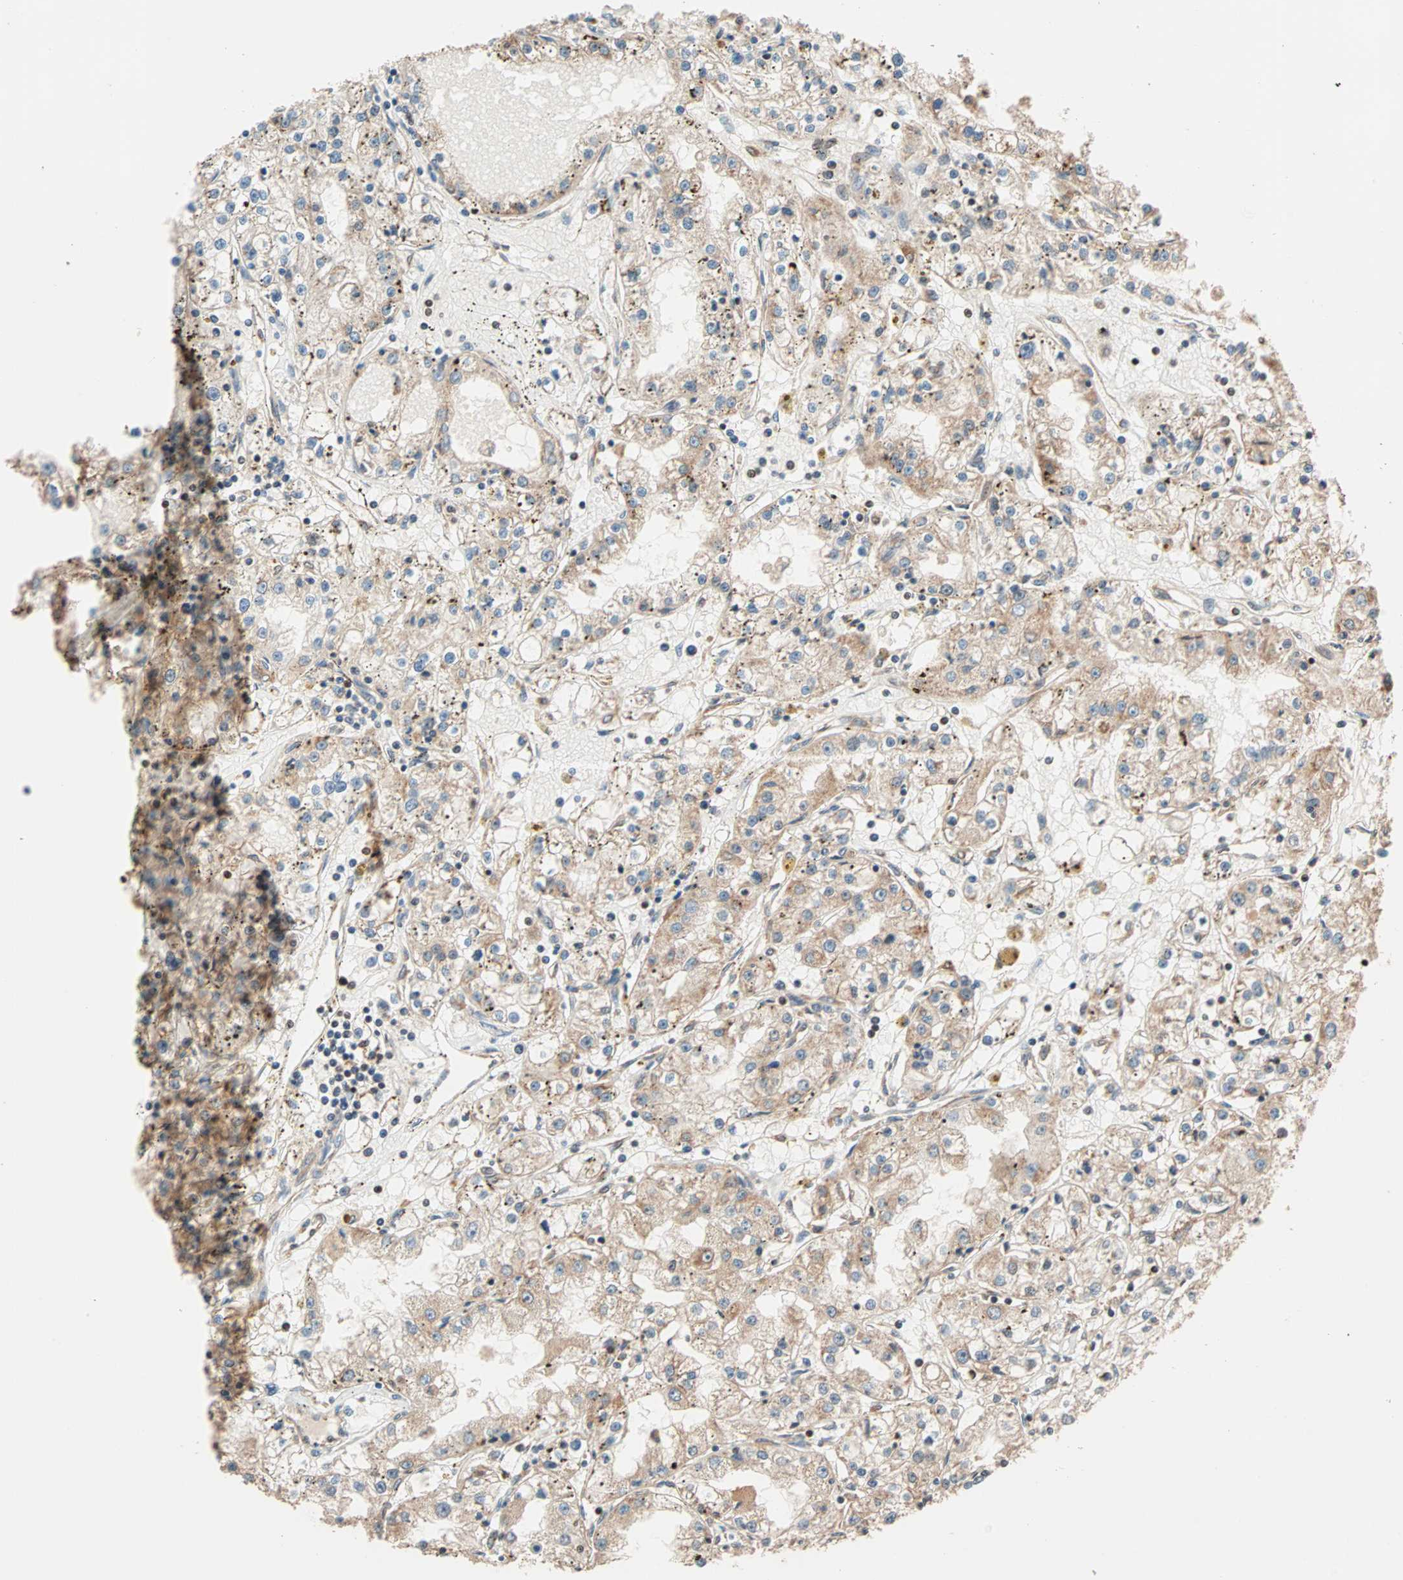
{"staining": {"intensity": "moderate", "quantity": ">75%", "location": "cytoplasmic/membranous"}, "tissue": "renal cancer", "cell_type": "Tumor cells", "image_type": "cancer", "snomed": [{"axis": "morphology", "description": "Adenocarcinoma, NOS"}, {"axis": "topography", "description": "Kidney"}], "caption": "A micrograph of human renal adenocarcinoma stained for a protein exhibits moderate cytoplasmic/membranous brown staining in tumor cells.", "gene": "HECW1", "patient": {"sex": "male", "age": 56}}